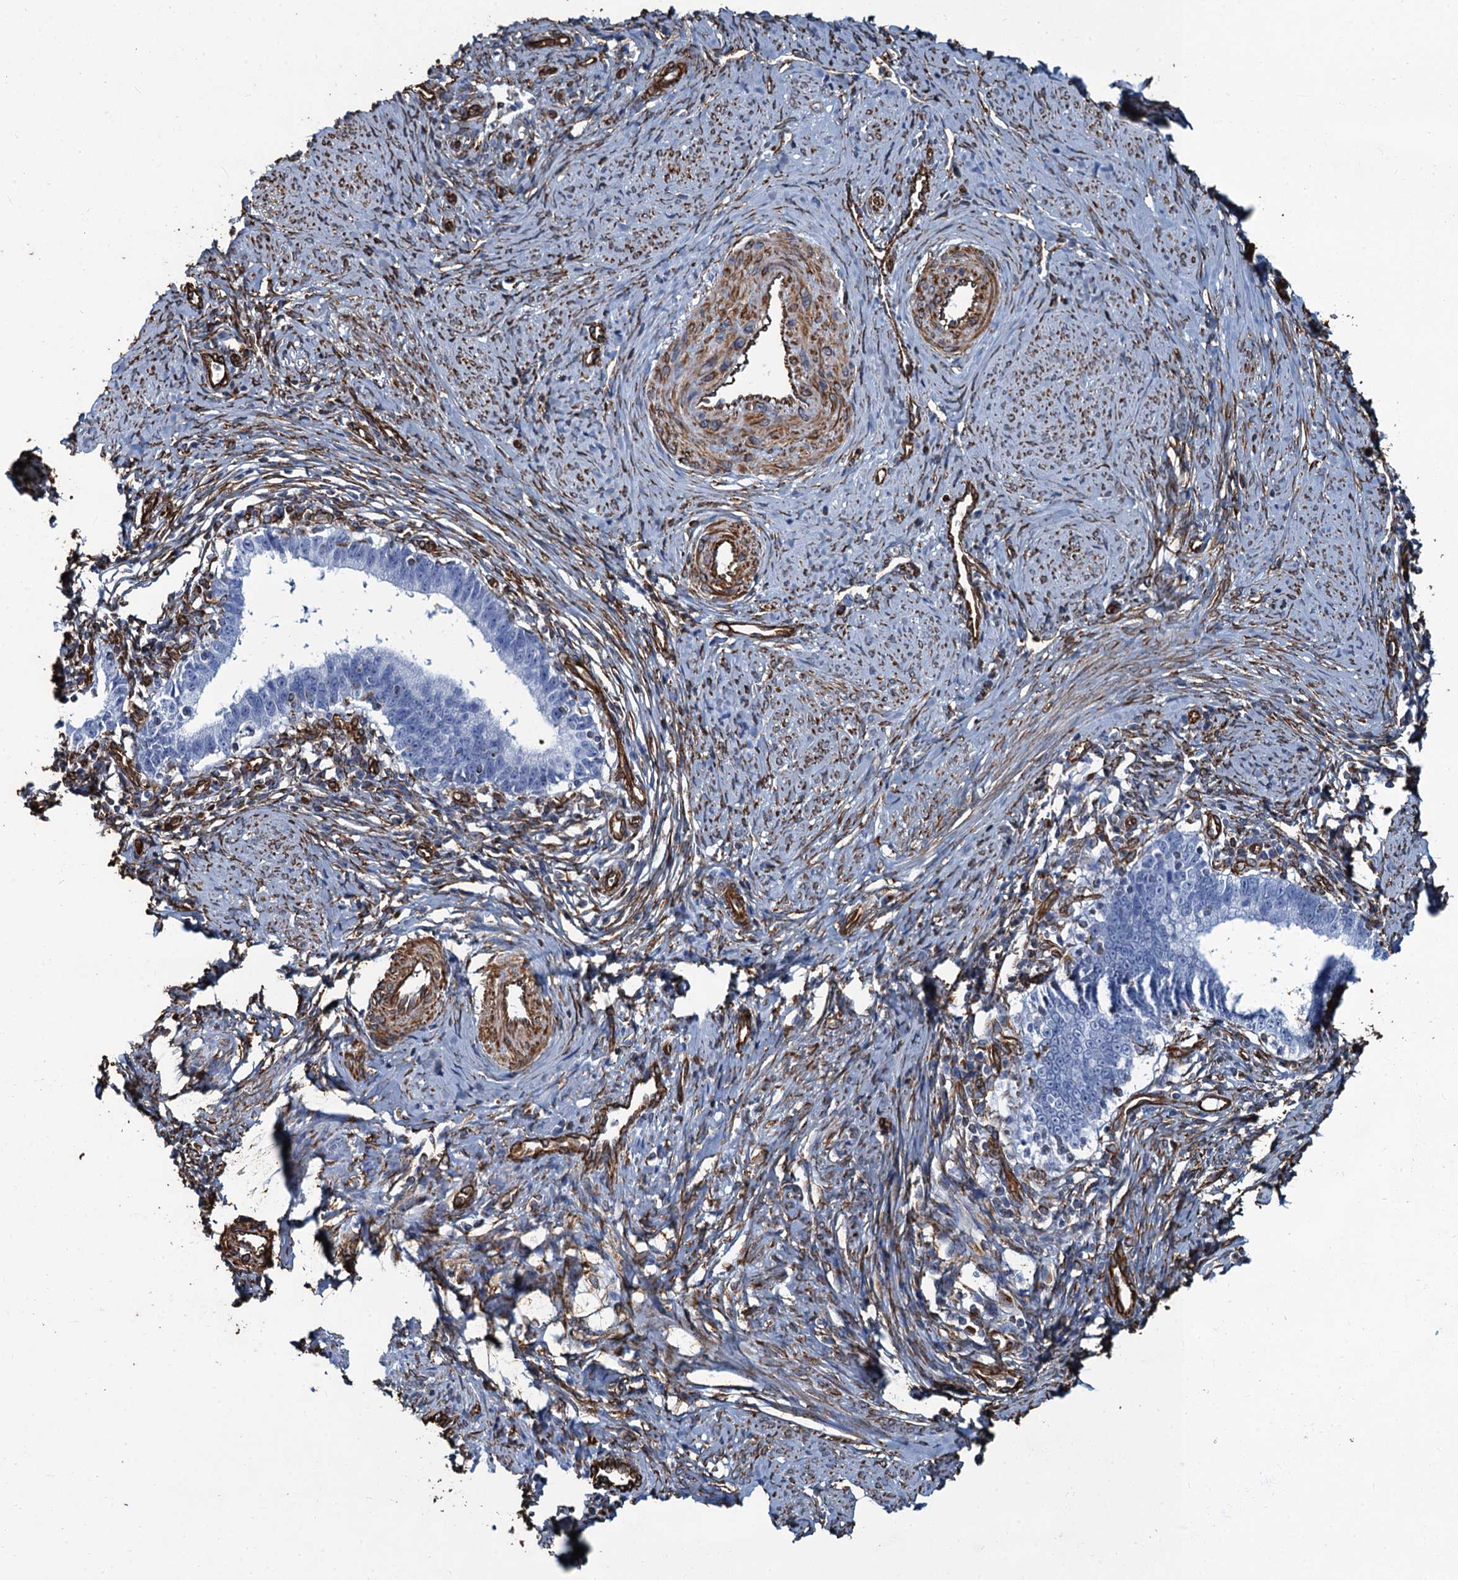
{"staining": {"intensity": "negative", "quantity": "none", "location": "none"}, "tissue": "cervical cancer", "cell_type": "Tumor cells", "image_type": "cancer", "snomed": [{"axis": "morphology", "description": "Adenocarcinoma, NOS"}, {"axis": "topography", "description": "Cervix"}], "caption": "Immunohistochemical staining of human cervical cancer demonstrates no significant expression in tumor cells.", "gene": "PGM2", "patient": {"sex": "female", "age": 36}}